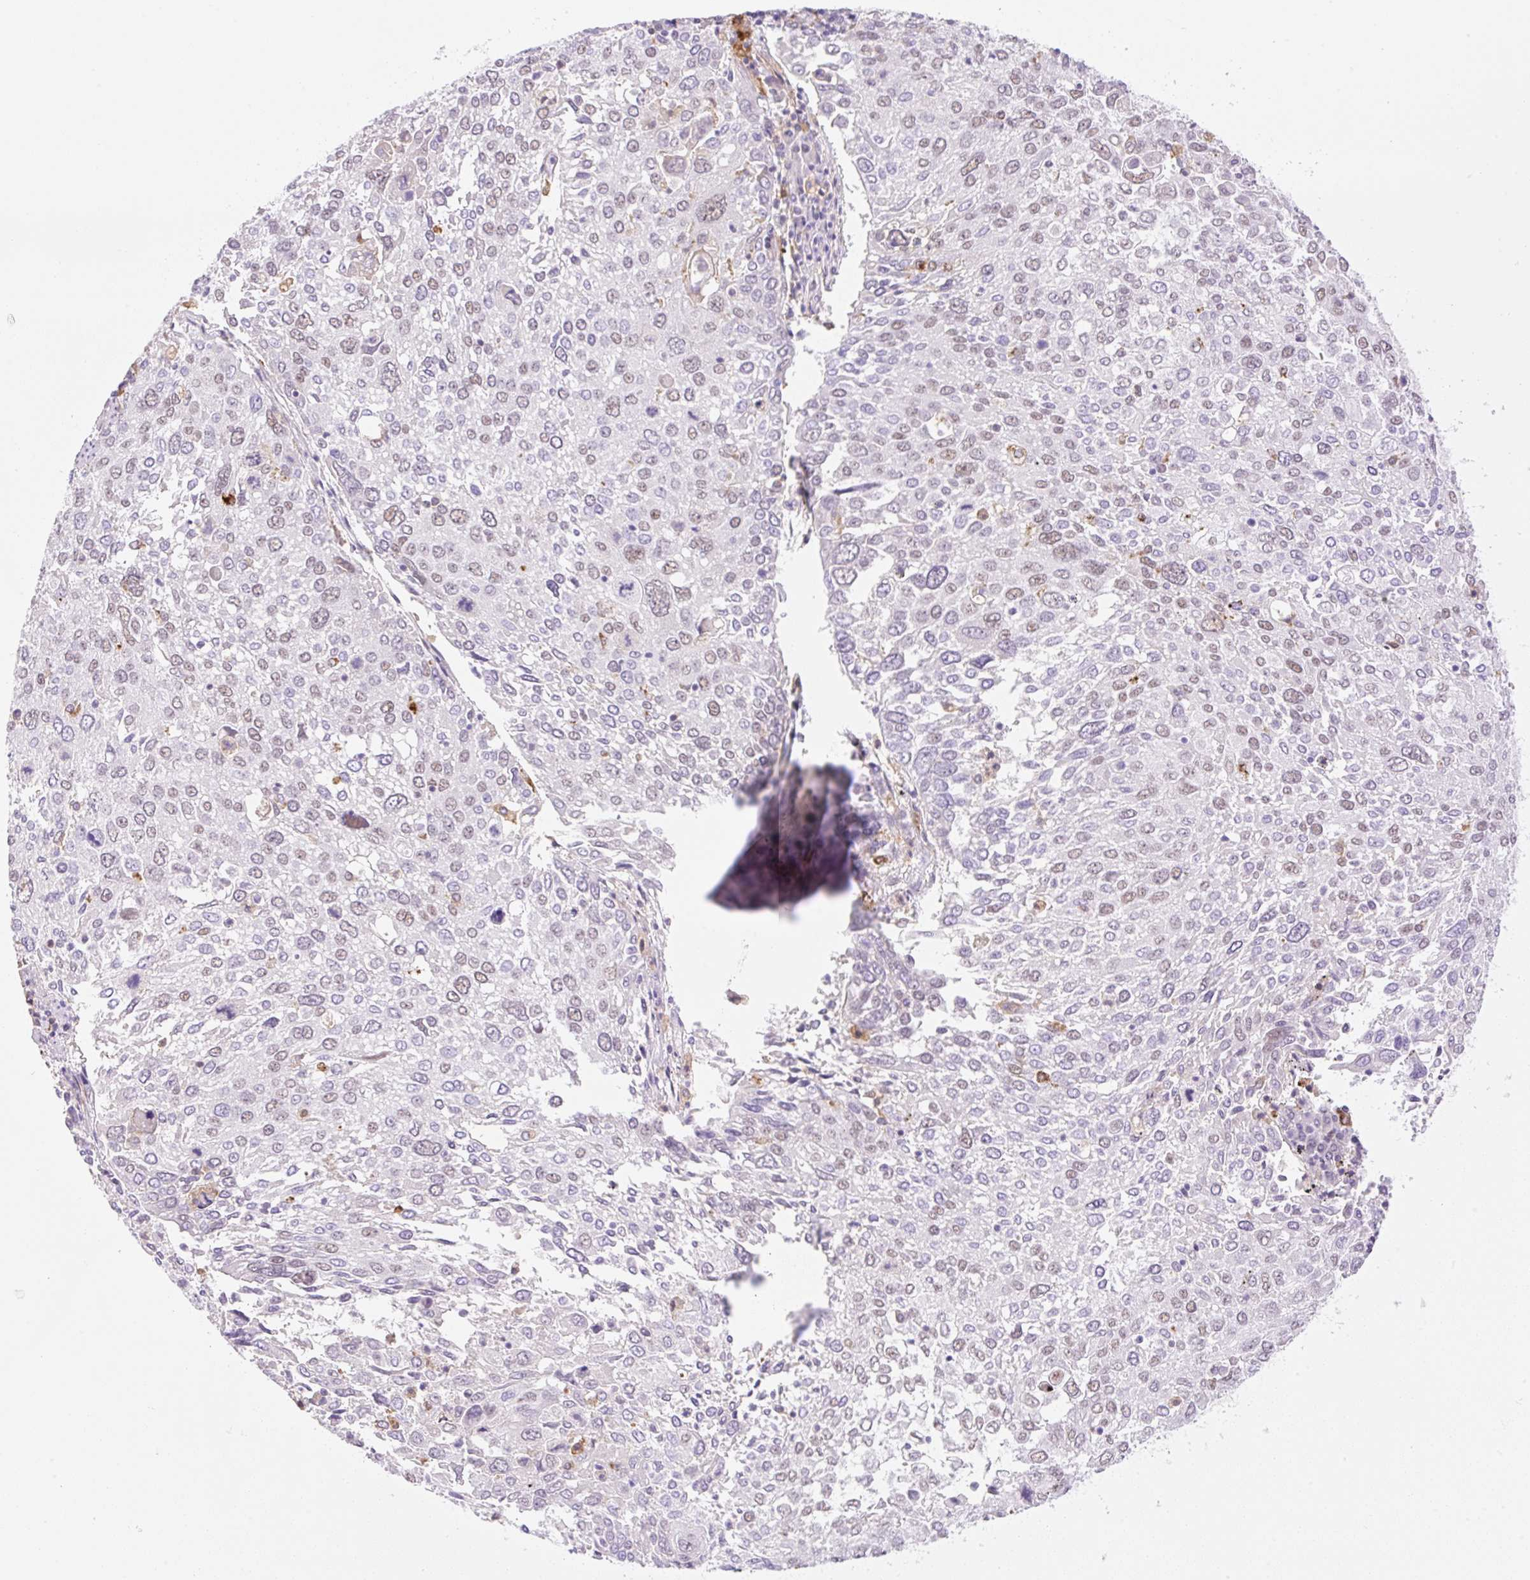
{"staining": {"intensity": "weak", "quantity": "25%-75%", "location": "nuclear"}, "tissue": "lung cancer", "cell_type": "Tumor cells", "image_type": "cancer", "snomed": [{"axis": "morphology", "description": "Squamous cell carcinoma, NOS"}, {"axis": "topography", "description": "Lung"}], "caption": "A photomicrograph showing weak nuclear expression in about 25%-75% of tumor cells in lung cancer, as visualized by brown immunohistochemical staining.", "gene": "PALM3", "patient": {"sex": "male", "age": 65}}